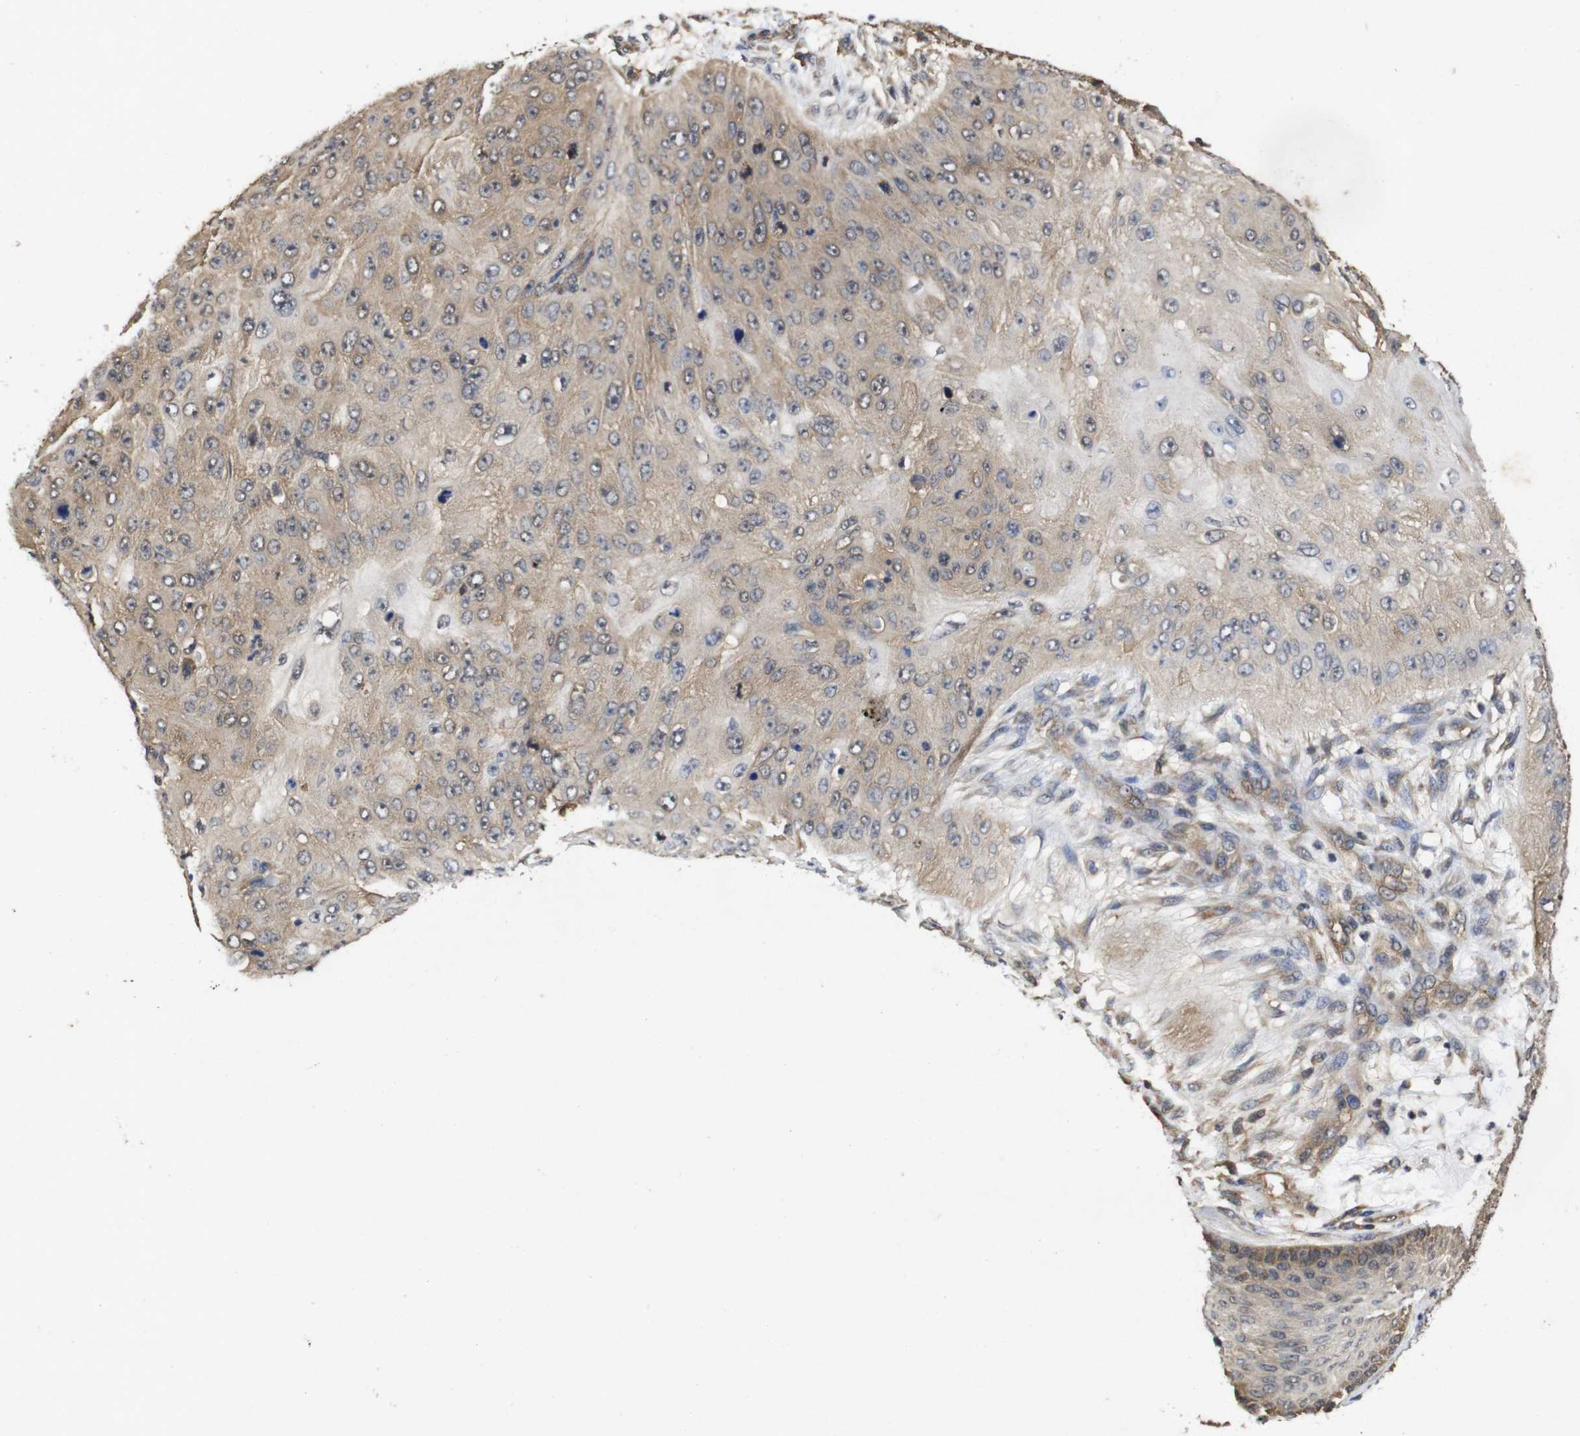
{"staining": {"intensity": "moderate", "quantity": ">75%", "location": "cytoplasmic/membranous"}, "tissue": "skin cancer", "cell_type": "Tumor cells", "image_type": "cancer", "snomed": [{"axis": "morphology", "description": "Squamous cell carcinoma, NOS"}, {"axis": "topography", "description": "Skin"}], "caption": "Approximately >75% of tumor cells in human skin squamous cell carcinoma show moderate cytoplasmic/membranous protein staining as visualized by brown immunohistochemical staining.", "gene": "SUMO3", "patient": {"sex": "female", "age": 80}}